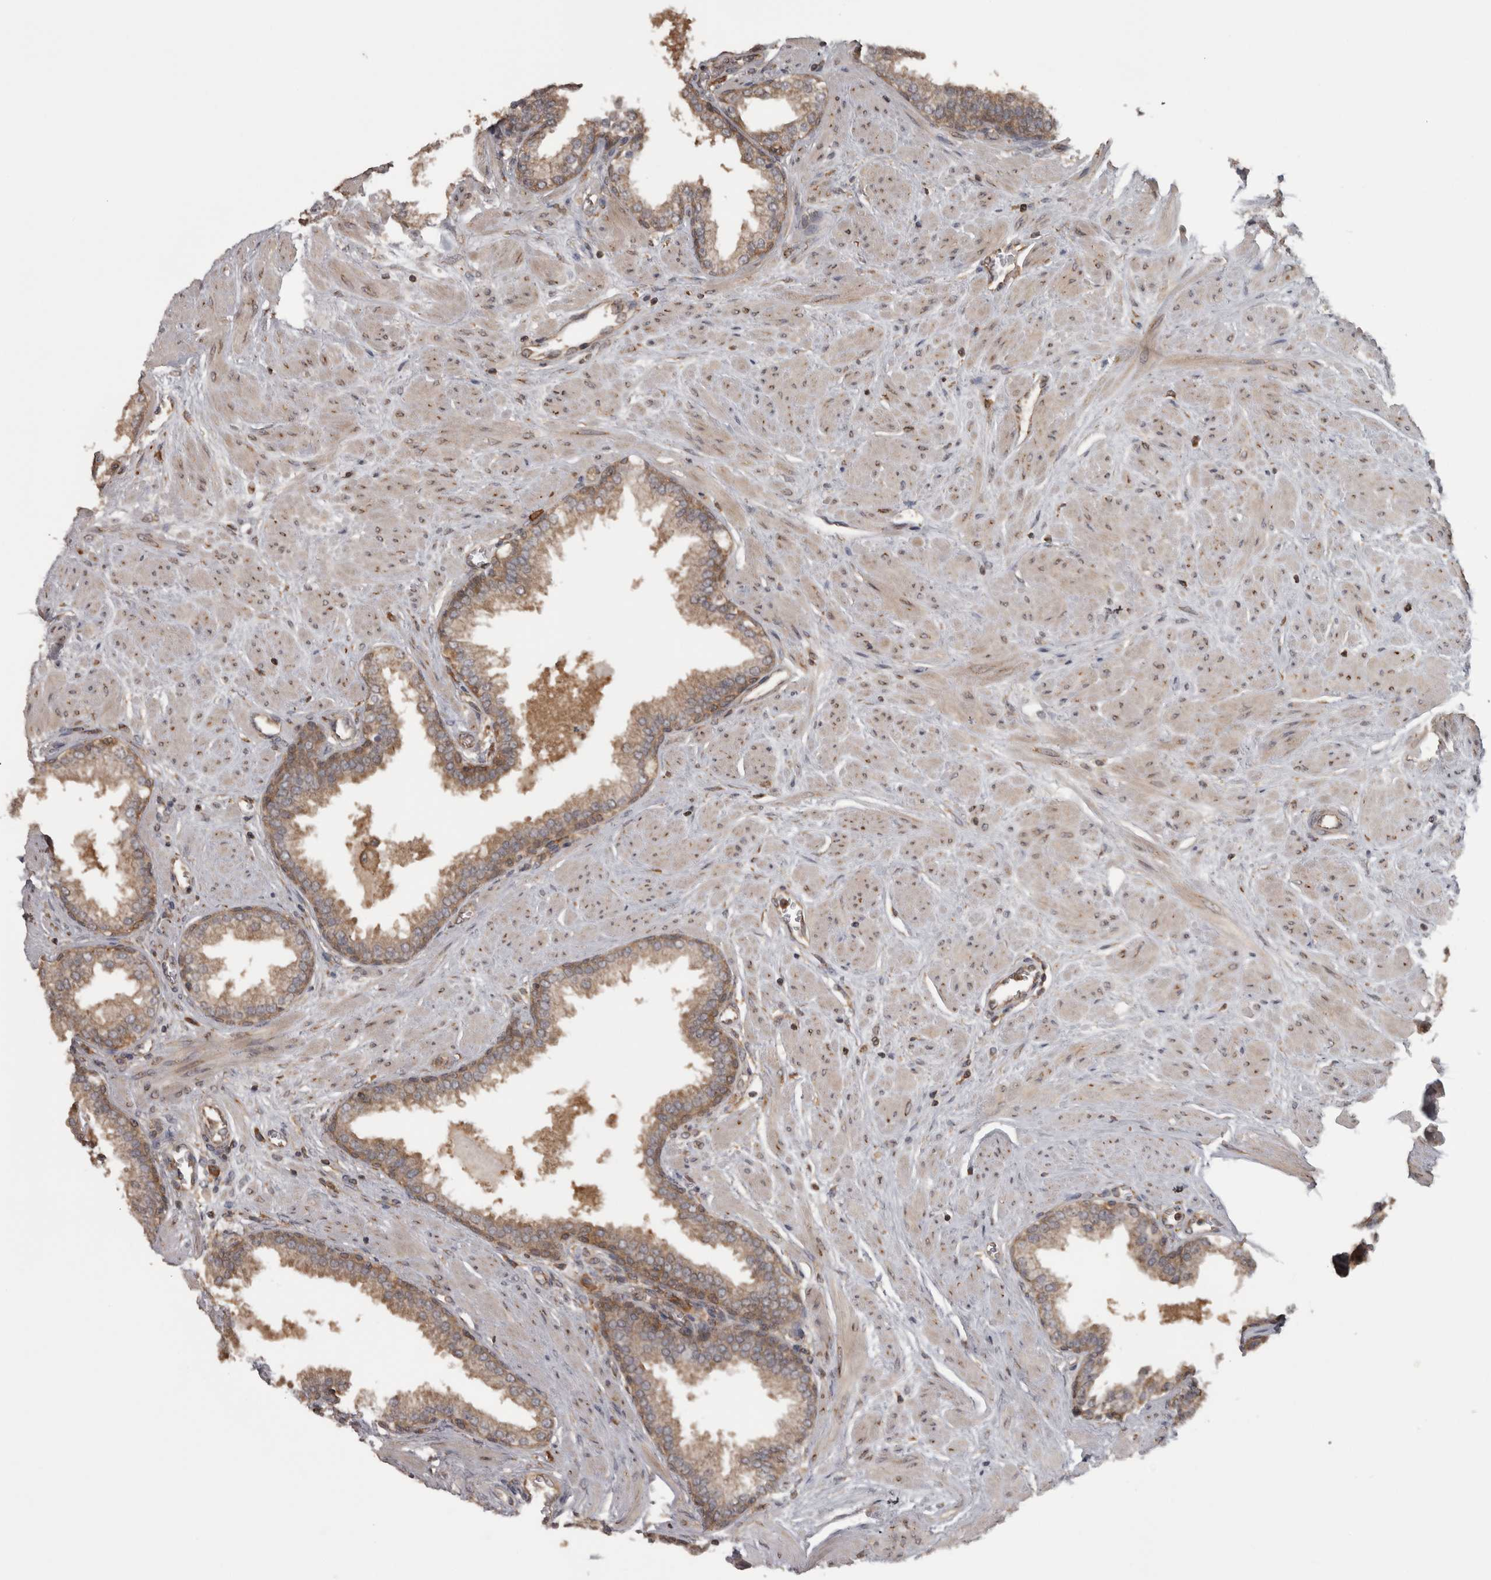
{"staining": {"intensity": "moderate", "quantity": ">75%", "location": "cytoplasmic/membranous"}, "tissue": "prostate", "cell_type": "Glandular cells", "image_type": "normal", "snomed": [{"axis": "morphology", "description": "Normal tissue, NOS"}, {"axis": "topography", "description": "Prostate"}], "caption": "Immunohistochemistry (IHC) histopathology image of benign prostate stained for a protein (brown), which reveals medium levels of moderate cytoplasmic/membranous staining in approximately >75% of glandular cells.", "gene": "MICU3", "patient": {"sex": "male", "age": 51}}